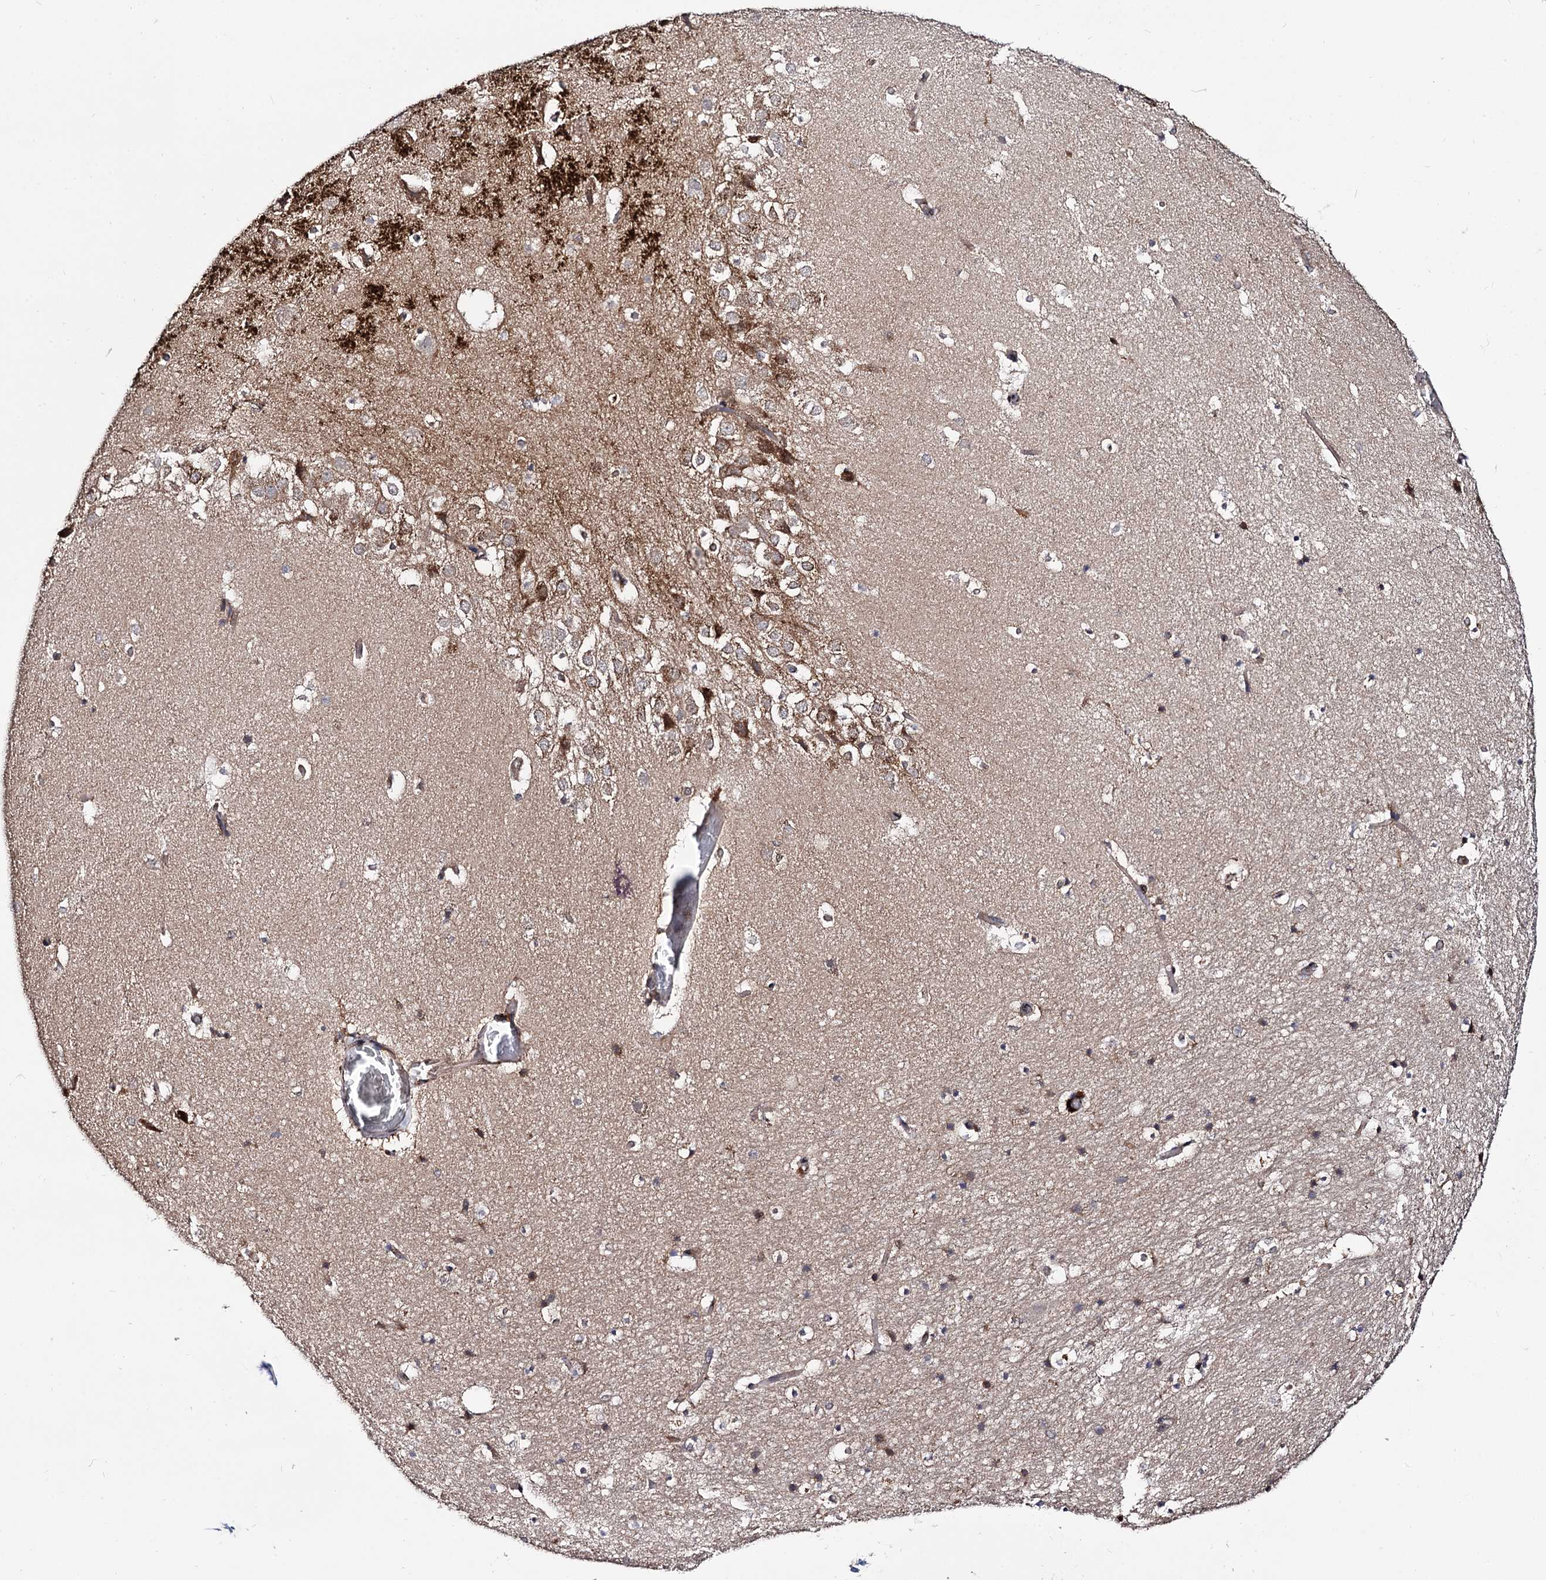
{"staining": {"intensity": "moderate", "quantity": "<25%", "location": "cytoplasmic/membranous"}, "tissue": "hippocampus", "cell_type": "Glial cells", "image_type": "normal", "snomed": [{"axis": "morphology", "description": "Normal tissue, NOS"}, {"axis": "topography", "description": "Hippocampus"}], "caption": "Glial cells reveal low levels of moderate cytoplasmic/membranous expression in about <25% of cells in benign hippocampus.", "gene": "MICAL2", "patient": {"sex": "female", "age": 52}}